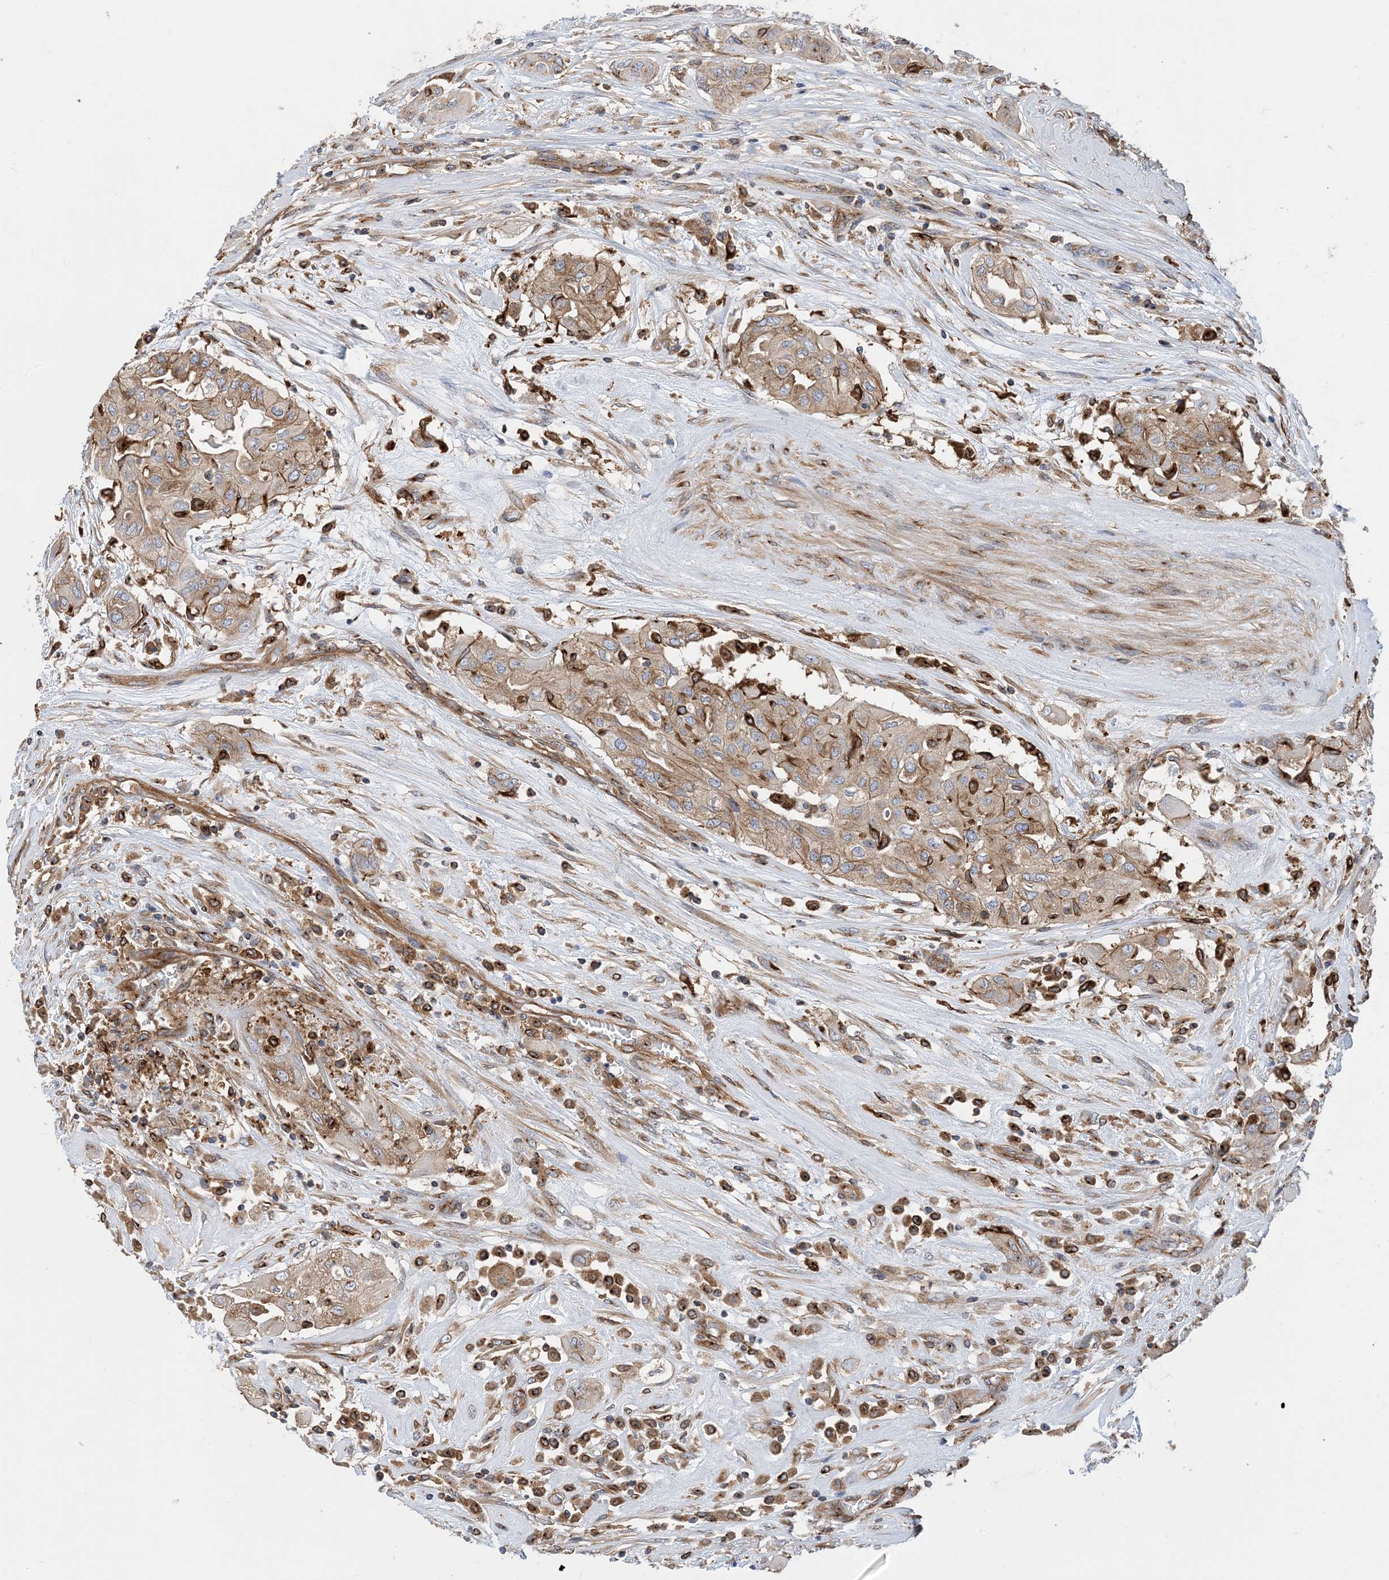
{"staining": {"intensity": "weak", "quantity": ">75%", "location": "cytoplasmic/membranous"}, "tissue": "thyroid cancer", "cell_type": "Tumor cells", "image_type": "cancer", "snomed": [{"axis": "morphology", "description": "Papillary adenocarcinoma, NOS"}, {"axis": "topography", "description": "Thyroid gland"}], "caption": "Protein expression by immunohistochemistry shows weak cytoplasmic/membranous expression in approximately >75% of tumor cells in thyroid papillary adenocarcinoma.", "gene": "DYNC1LI1", "patient": {"sex": "female", "age": 59}}